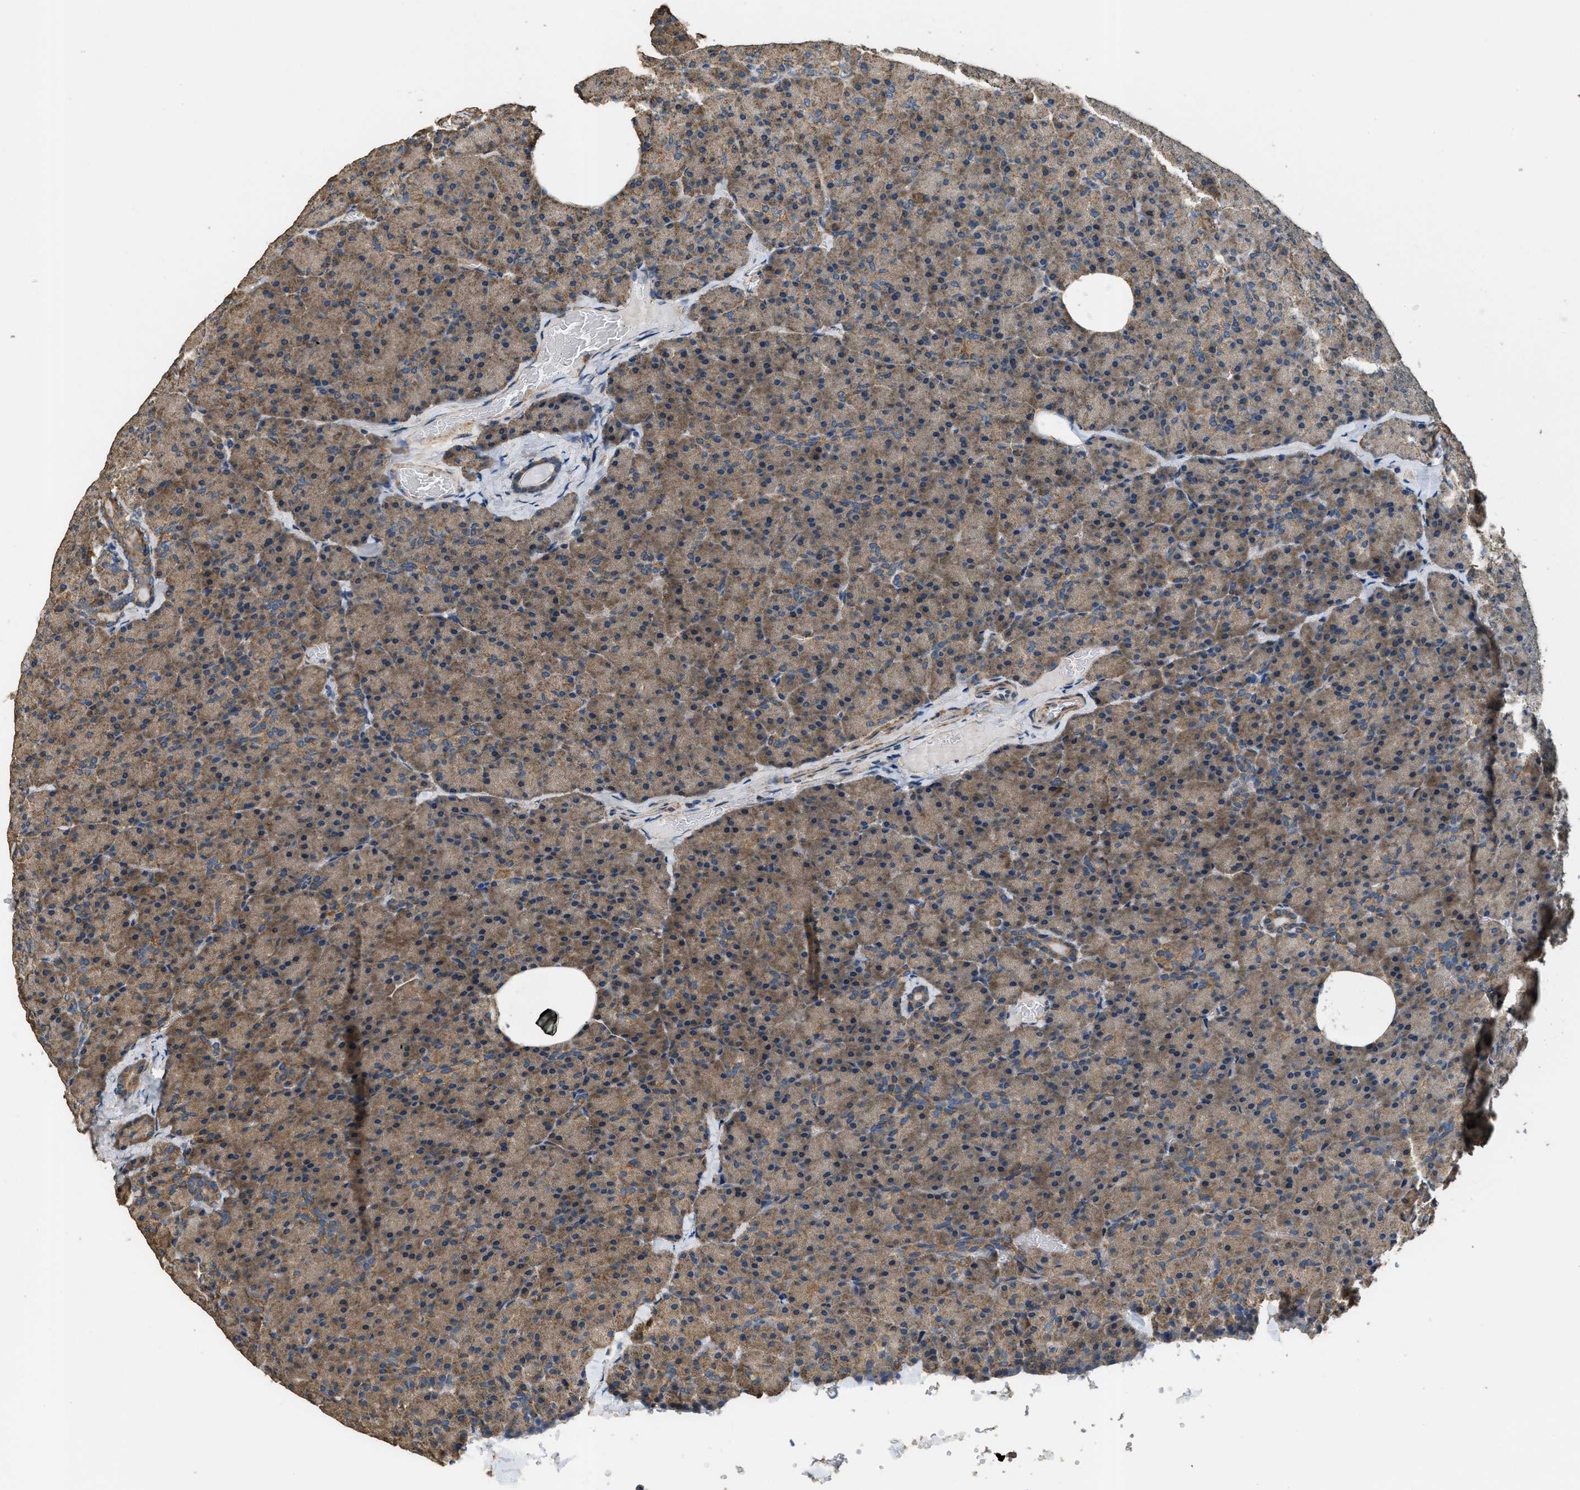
{"staining": {"intensity": "moderate", "quantity": ">75%", "location": "cytoplasmic/membranous"}, "tissue": "pancreas", "cell_type": "Exocrine glandular cells", "image_type": "normal", "snomed": [{"axis": "morphology", "description": "Normal tissue, NOS"}, {"axis": "topography", "description": "Pancreas"}], "caption": "Benign pancreas was stained to show a protein in brown. There is medium levels of moderate cytoplasmic/membranous staining in about >75% of exocrine glandular cells.", "gene": "THBS2", "patient": {"sex": "female", "age": 35}}